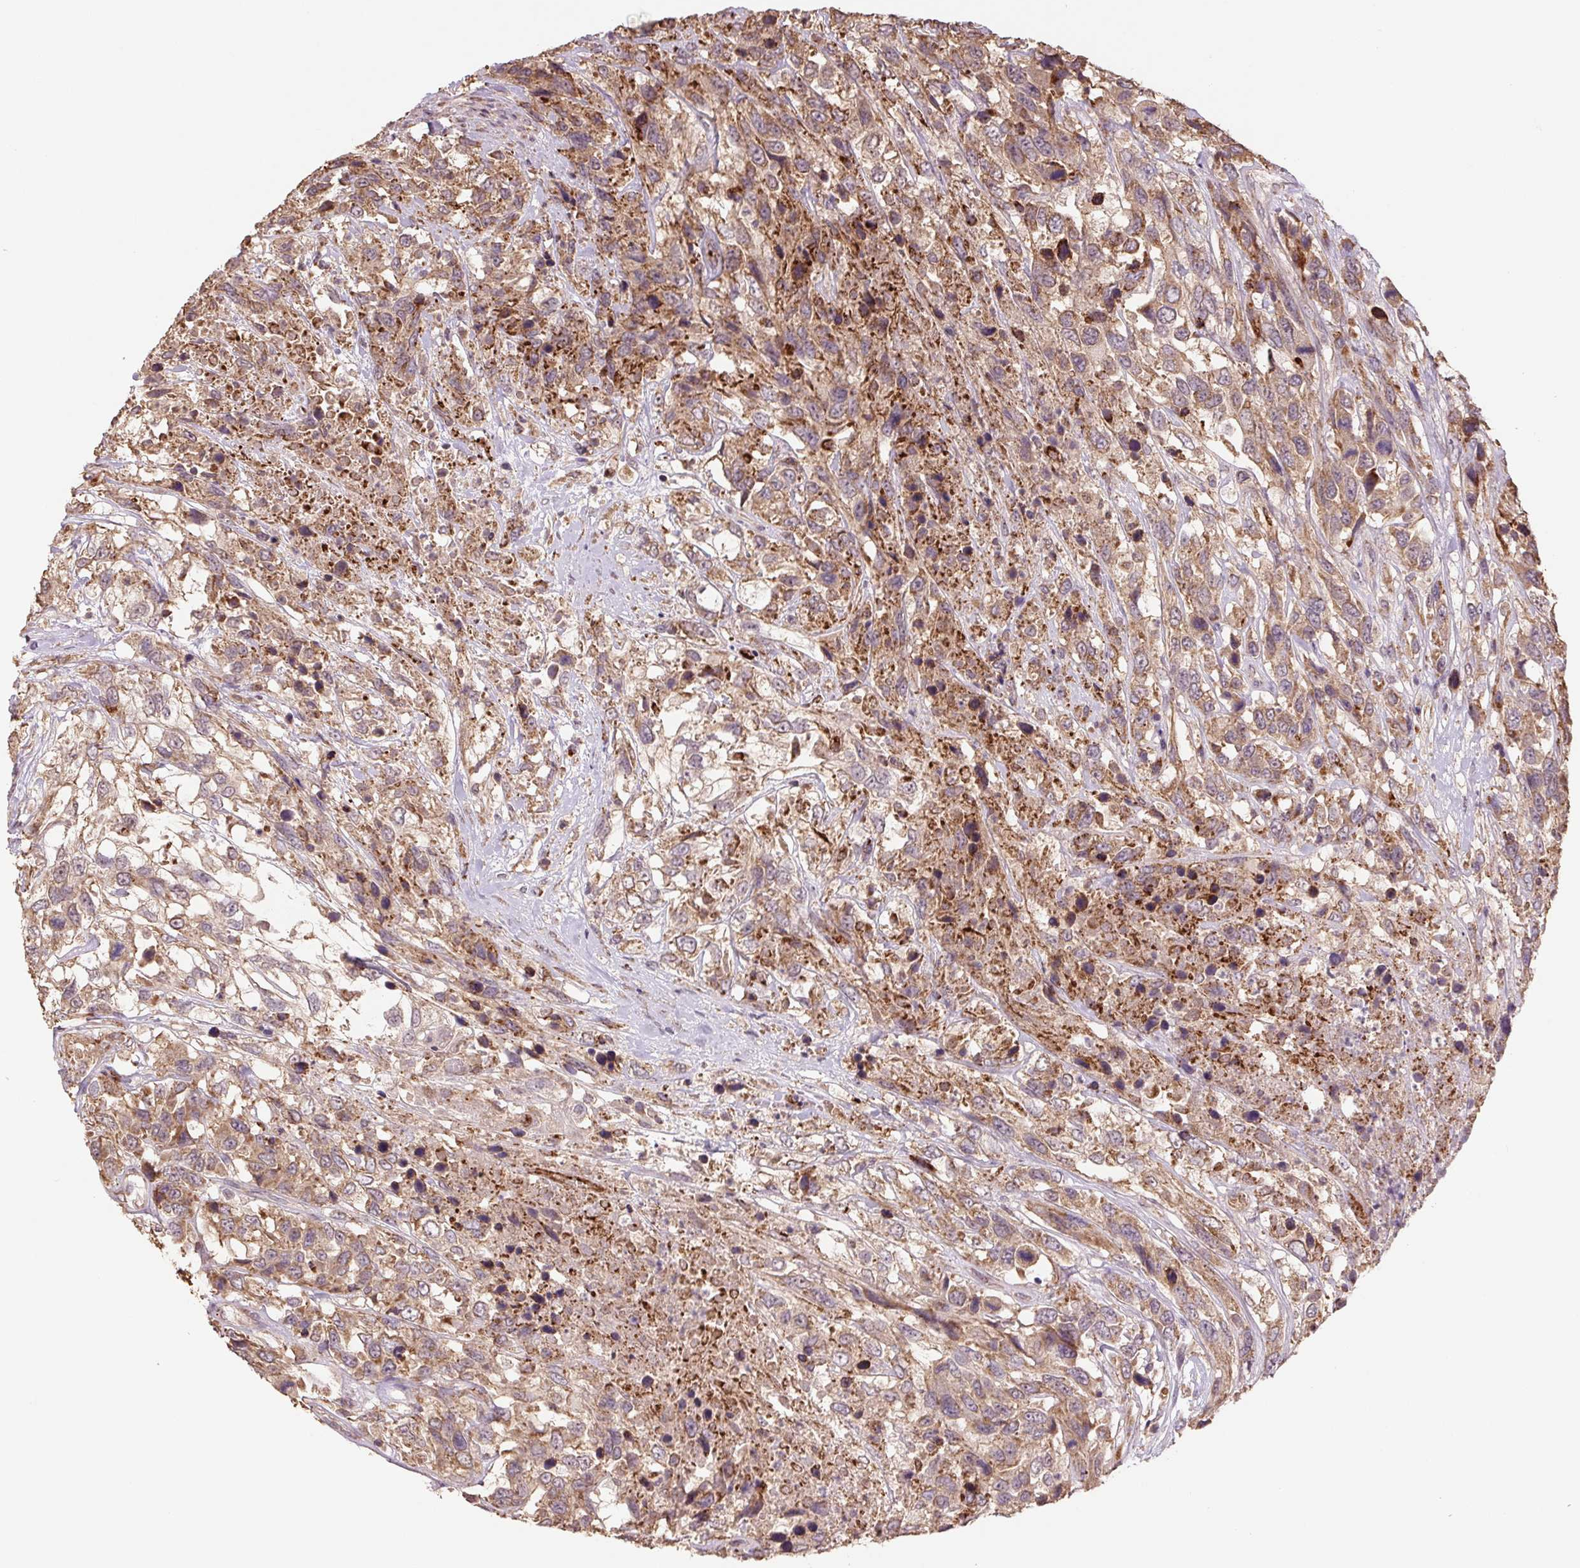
{"staining": {"intensity": "moderate", "quantity": ">75%", "location": "cytoplasmic/membranous"}, "tissue": "urothelial cancer", "cell_type": "Tumor cells", "image_type": "cancer", "snomed": [{"axis": "morphology", "description": "Urothelial carcinoma, High grade"}, {"axis": "topography", "description": "Urinary bladder"}], "caption": "A high-resolution photomicrograph shows immunohistochemistry staining of urothelial carcinoma (high-grade), which shows moderate cytoplasmic/membranous positivity in about >75% of tumor cells. Ihc stains the protein of interest in brown and the nuclei are stained blue.", "gene": "TMEM160", "patient": {"sex": "female", "age": 70}}